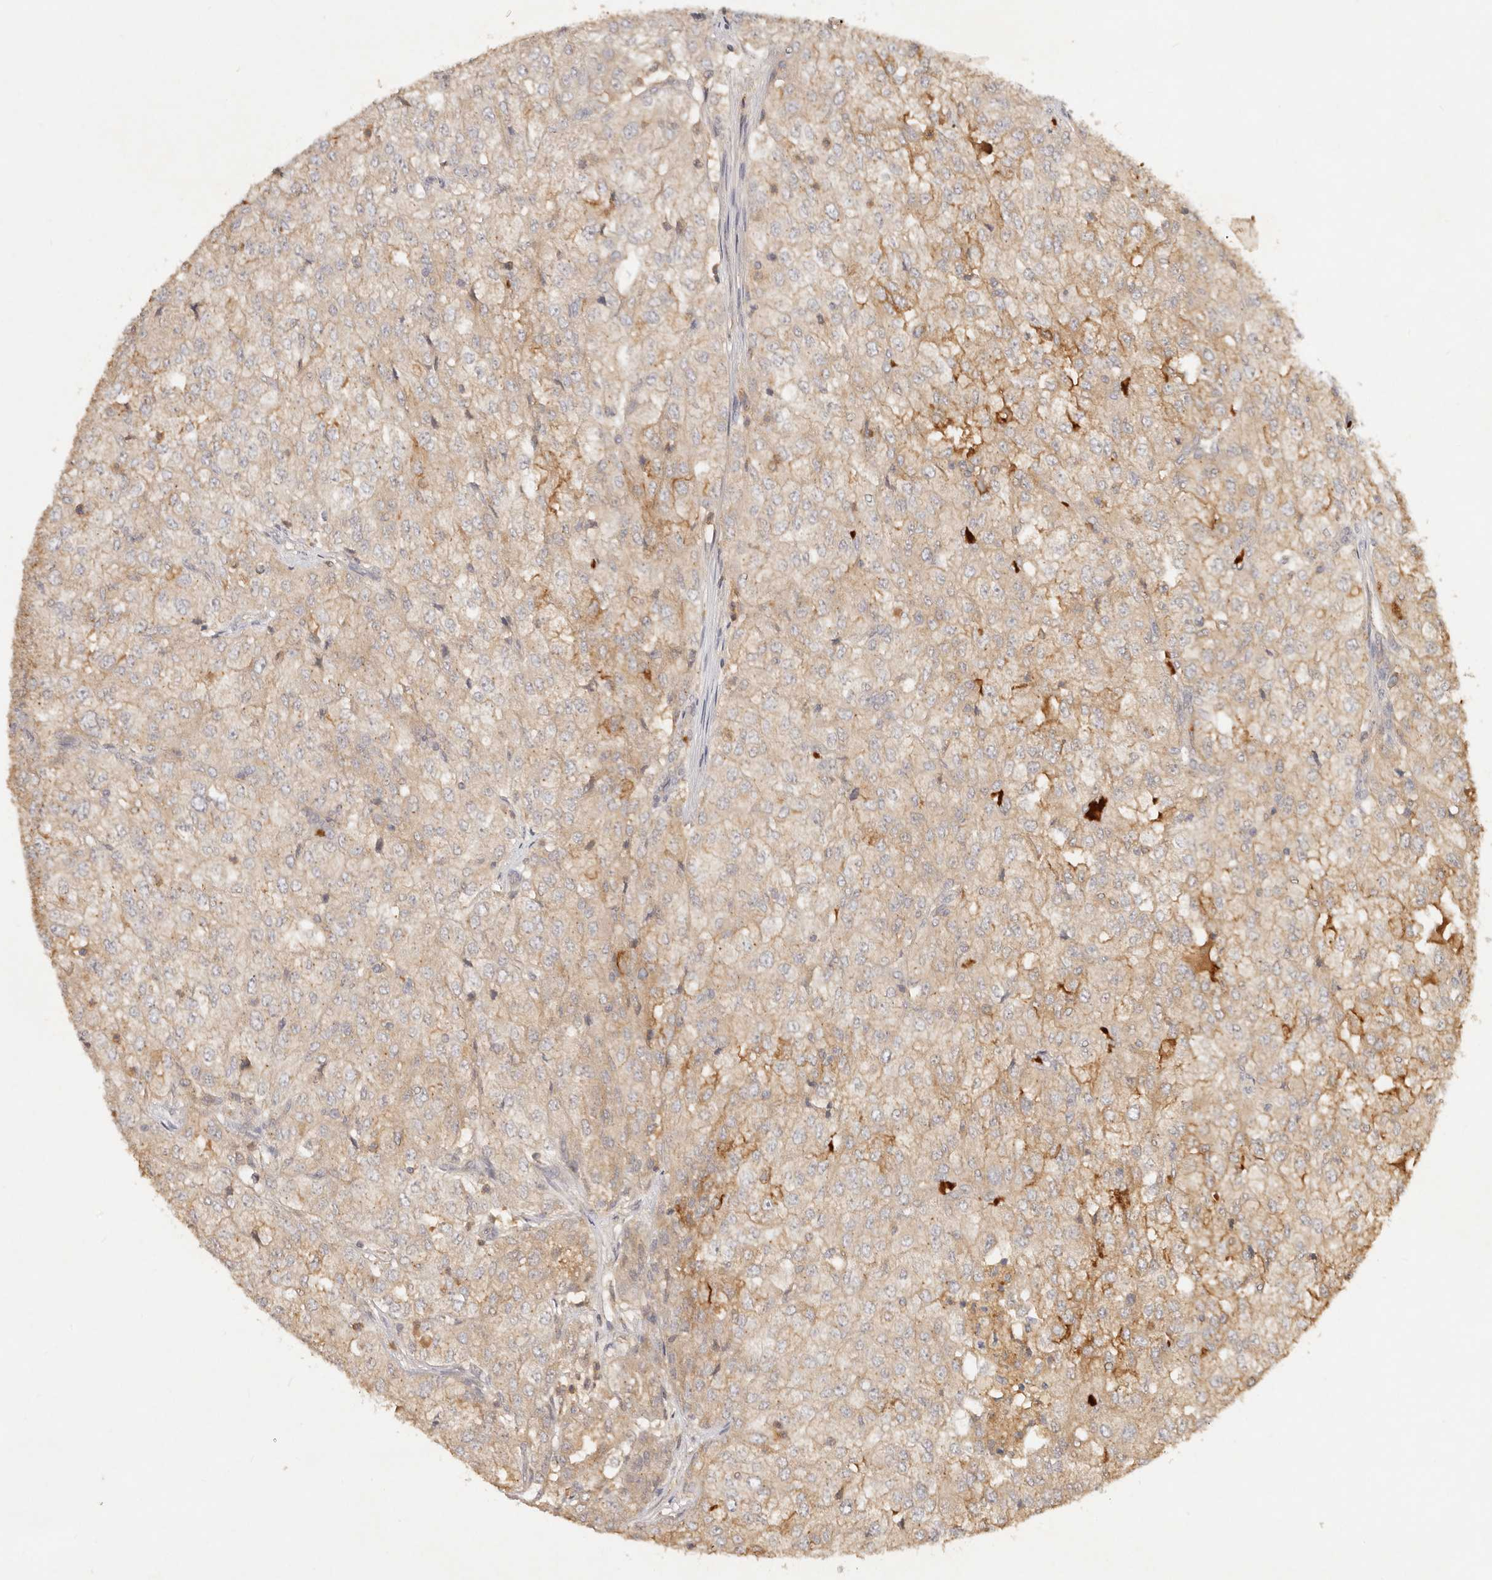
{"staining": {"intensity": "moderate", "quantity": "25%-75%", "location": "cytoplasmic/membranous"}, "tissue": "renal cancer", "cell_type": "Tumor cells", "image_type": "cancer", "snomed": [{"axis": "morphology", "description": "Adenocarcinoma, NOS"}, {"axis": "topography", "description": "Kidney"}], "caption": "Protein staining shows moderate cytoplasmic/membranous positivity in approximately 25%-75% of tumor cells in renal adenocarcinoma. The staining was performed using DAB to visualize the protein expression in brown, while the nuclei were stained in blue with hematoxylin (Magnification: 20x).", "gene": "FREM2", "patient": {"sex": "female", "age": 54}}